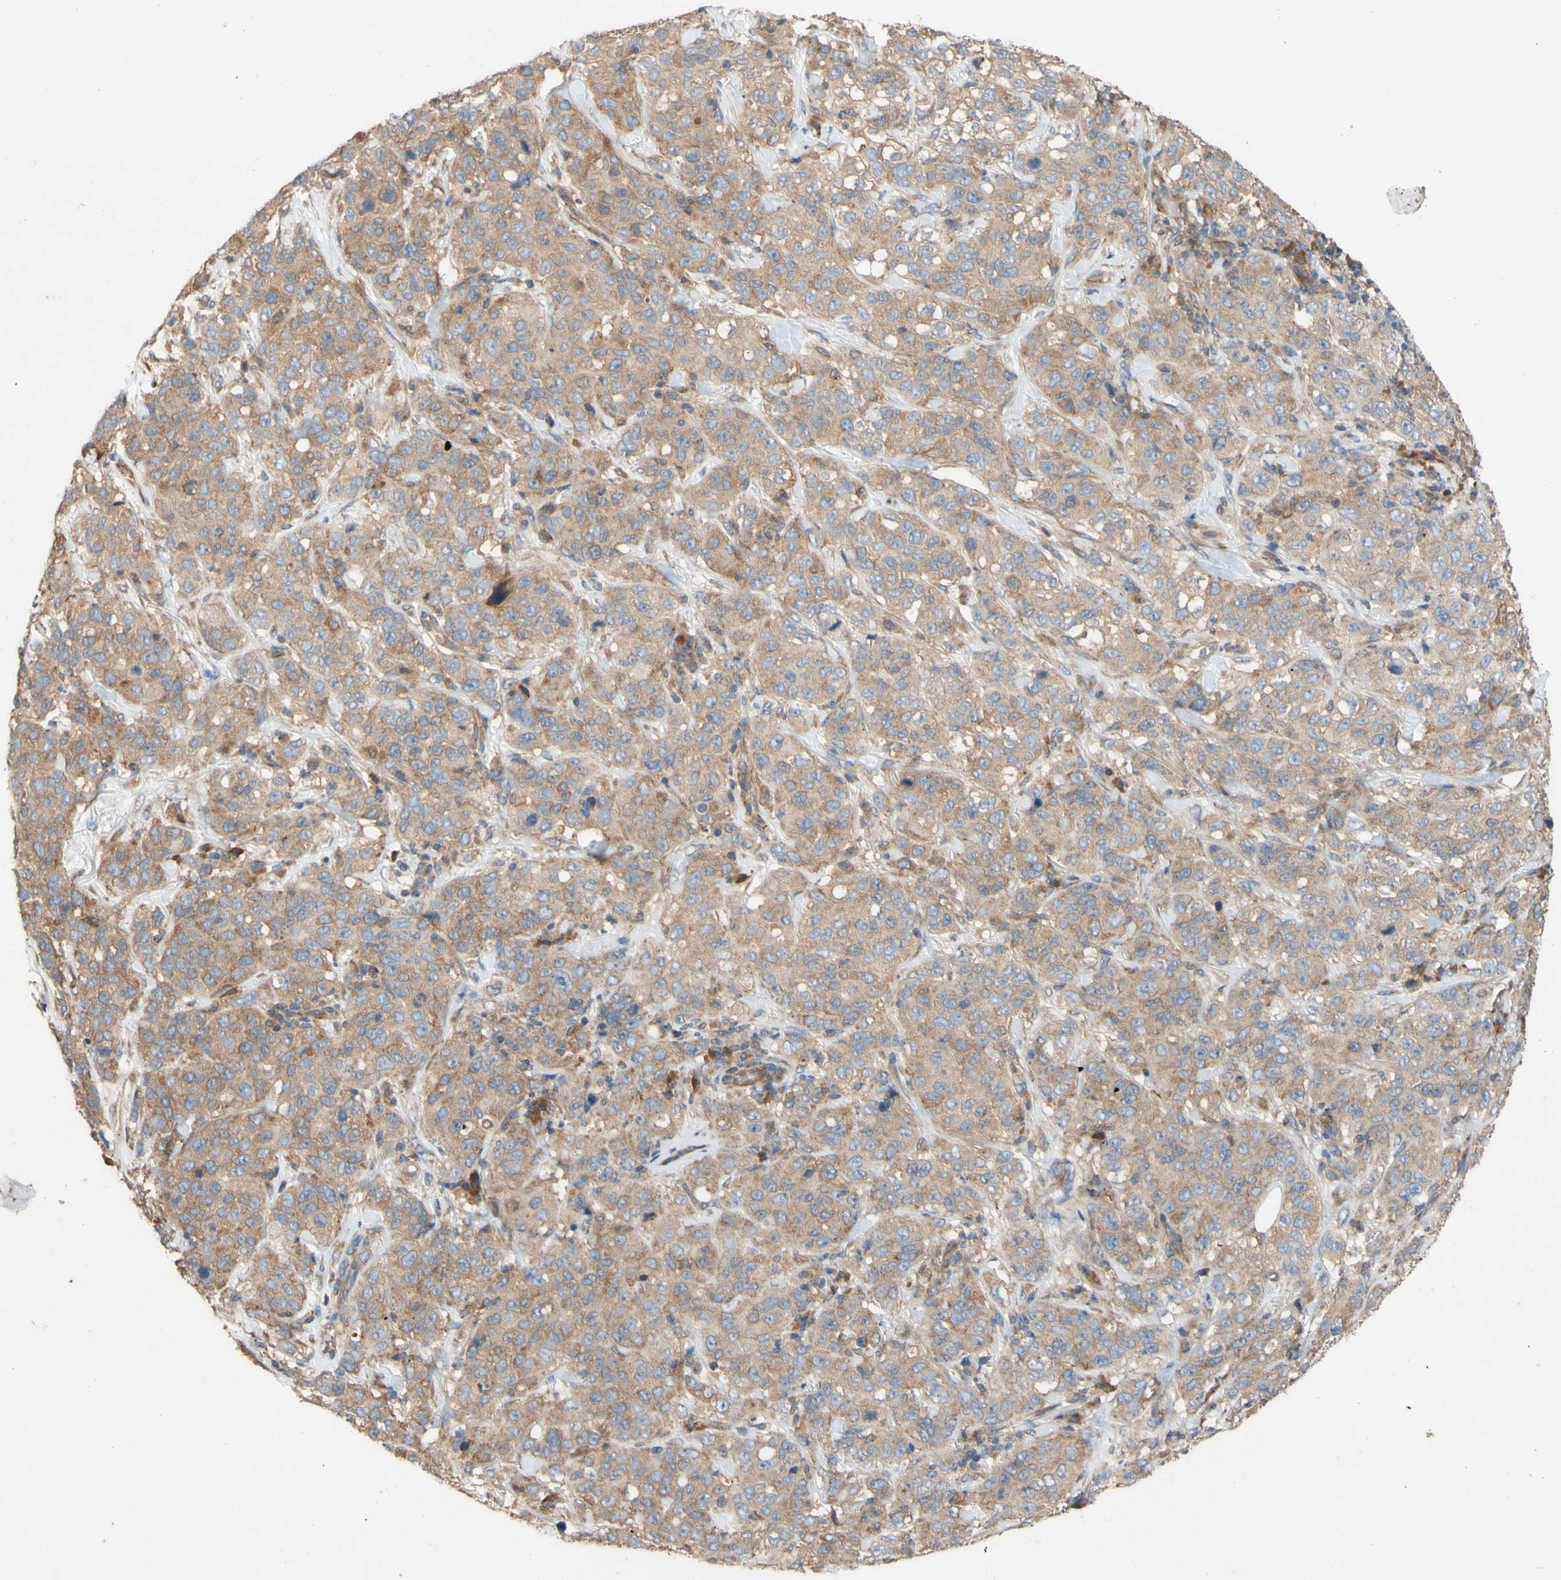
{"staining": {"intensity": "moderate", "quantity": ">75%", "location": "cytoplasmic/membranous"}, "tissue": "stomach cancer", "cell_type": "Tumor cells", "image_type": "cancer", "snomed": [{"axis": "morphology", "description": "Adenocarcinoma, NOS"}, {"axis": "topography", "description": "Stomach"}], "caption": "Brown immunohistochemical staining in stomach adenocarcinoma shows moderate cytoplasmic/membranous staining in about >75% of tumor cells.", "gene": "EIF2S3", "patient": {"sex": "male", "age": 48}}